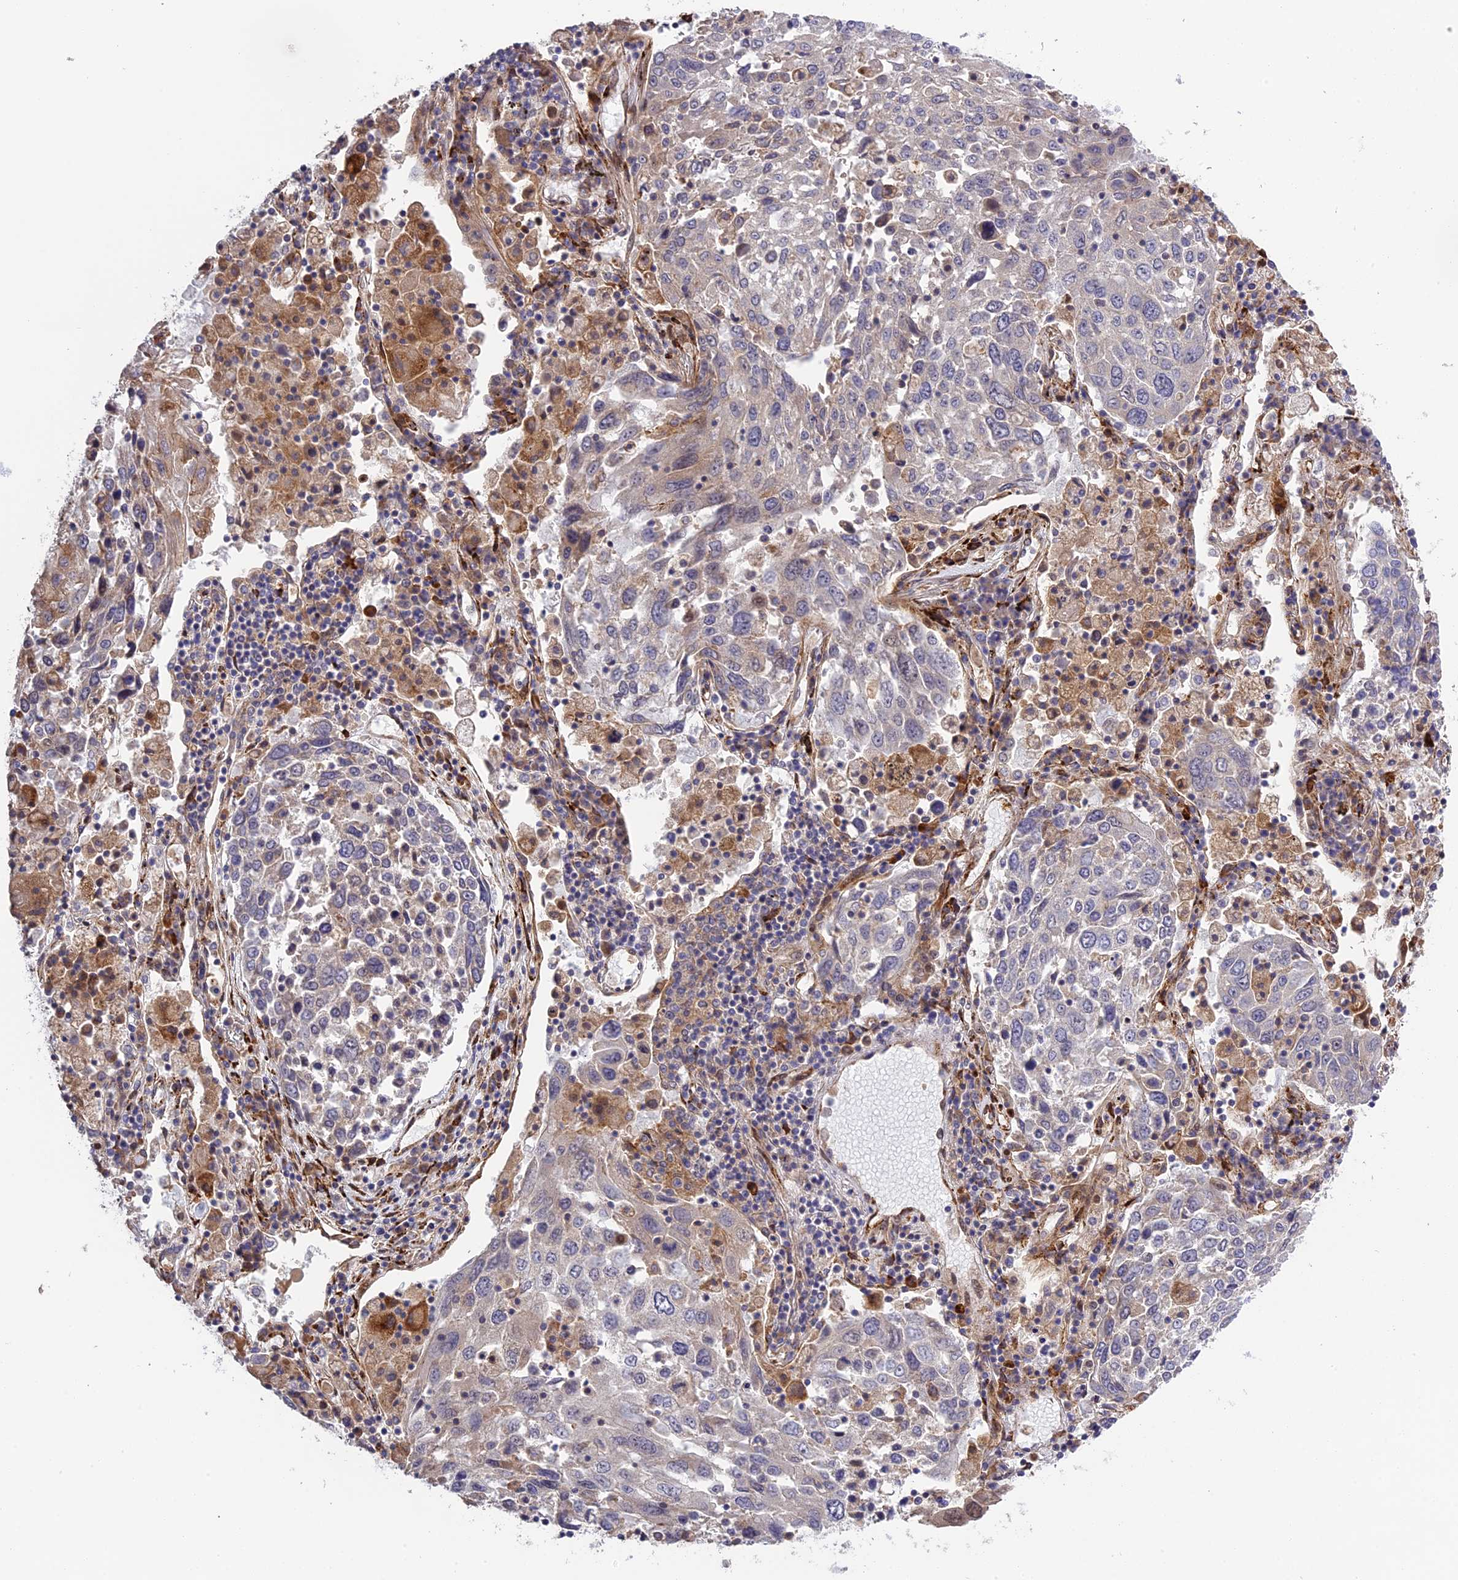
{"staining": {"intensity": "negative", "quantity": "none", "location": "none"}, "tissue": "lung cancer", "cell_type": "Tumor cells", "image_type": "cancer", "snomed": [{"axis": "morphology", "description": "Squamous cell carcinoma, NOS"}, {"axis": "topography", "description": "Lung"}], "caption": "Immunohistochemistry histopathology image of neoplastic tissue: lung cancer (squamous cell carcinoma) stained with DAB displays no significant protein expression in tumor cells. (Stains: DAB (3,3'-diaminobenzidine) immunohistochemistry (IHC) with hematoxylin counter stain, Microscopy: brightfield microscopy at high magnification).", "gene": "DDX60L", "patient": {"sex": "male", "age": 65}}